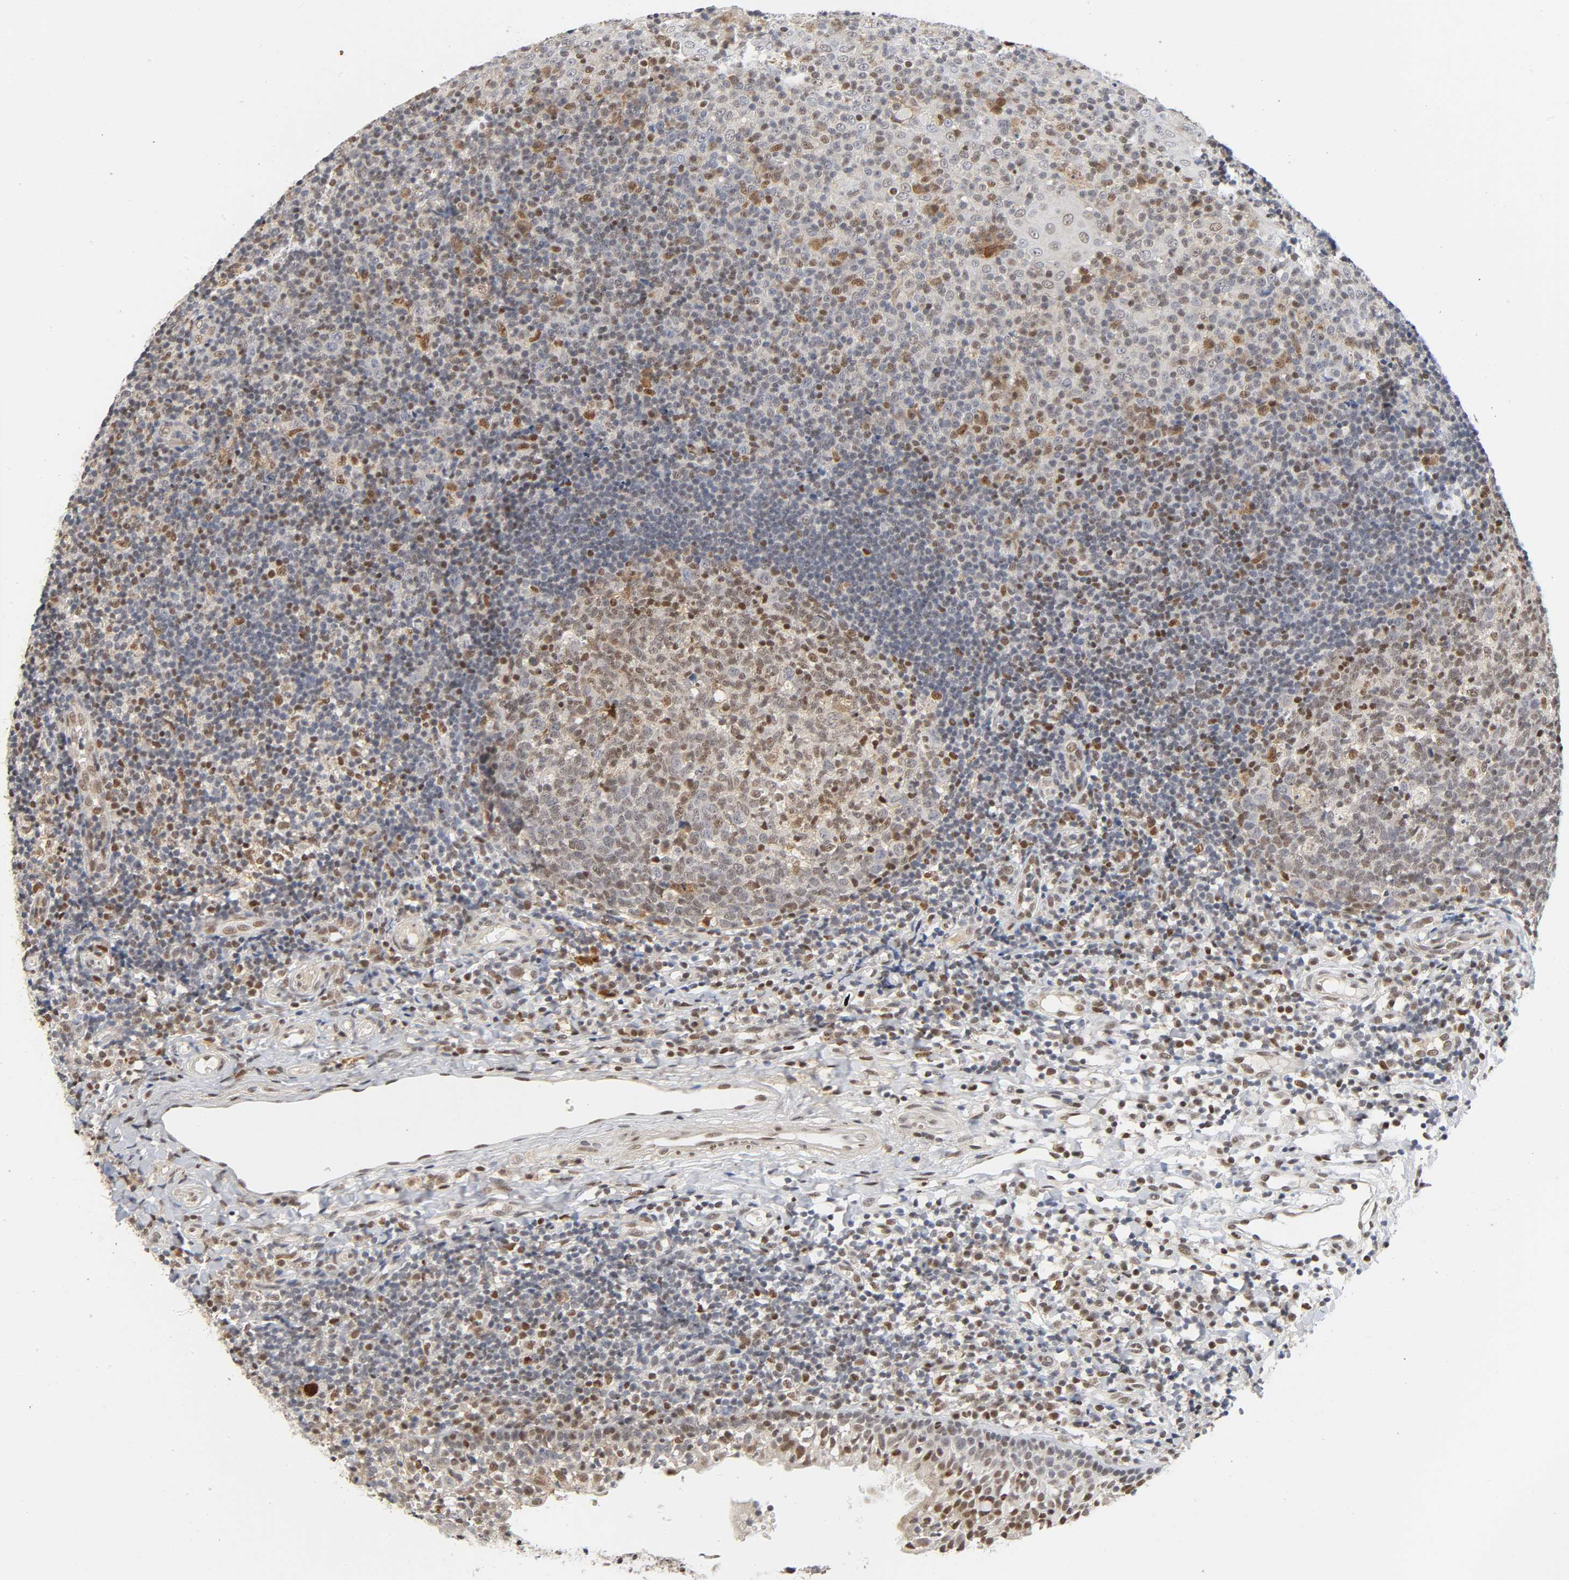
{"staining": {"intensity": "moderate", "quantity": ">75%", "location": "nuclear"}, "tissue": "tonsil", "cell_type": "Germinal center cells", "image_type": "normal", "snomed": [{"axis": "morphology", "description": "Normal tissue, NOS"}, {"axis": "topography", "description": "Tonsil"}], "caption": "Protein expression analysis of benign tonsil displays moderate nuclear positivity in about >75% of germinal center cells.", "gene": "KAT2B", "patient": {"sex": "female", "age": 40}}